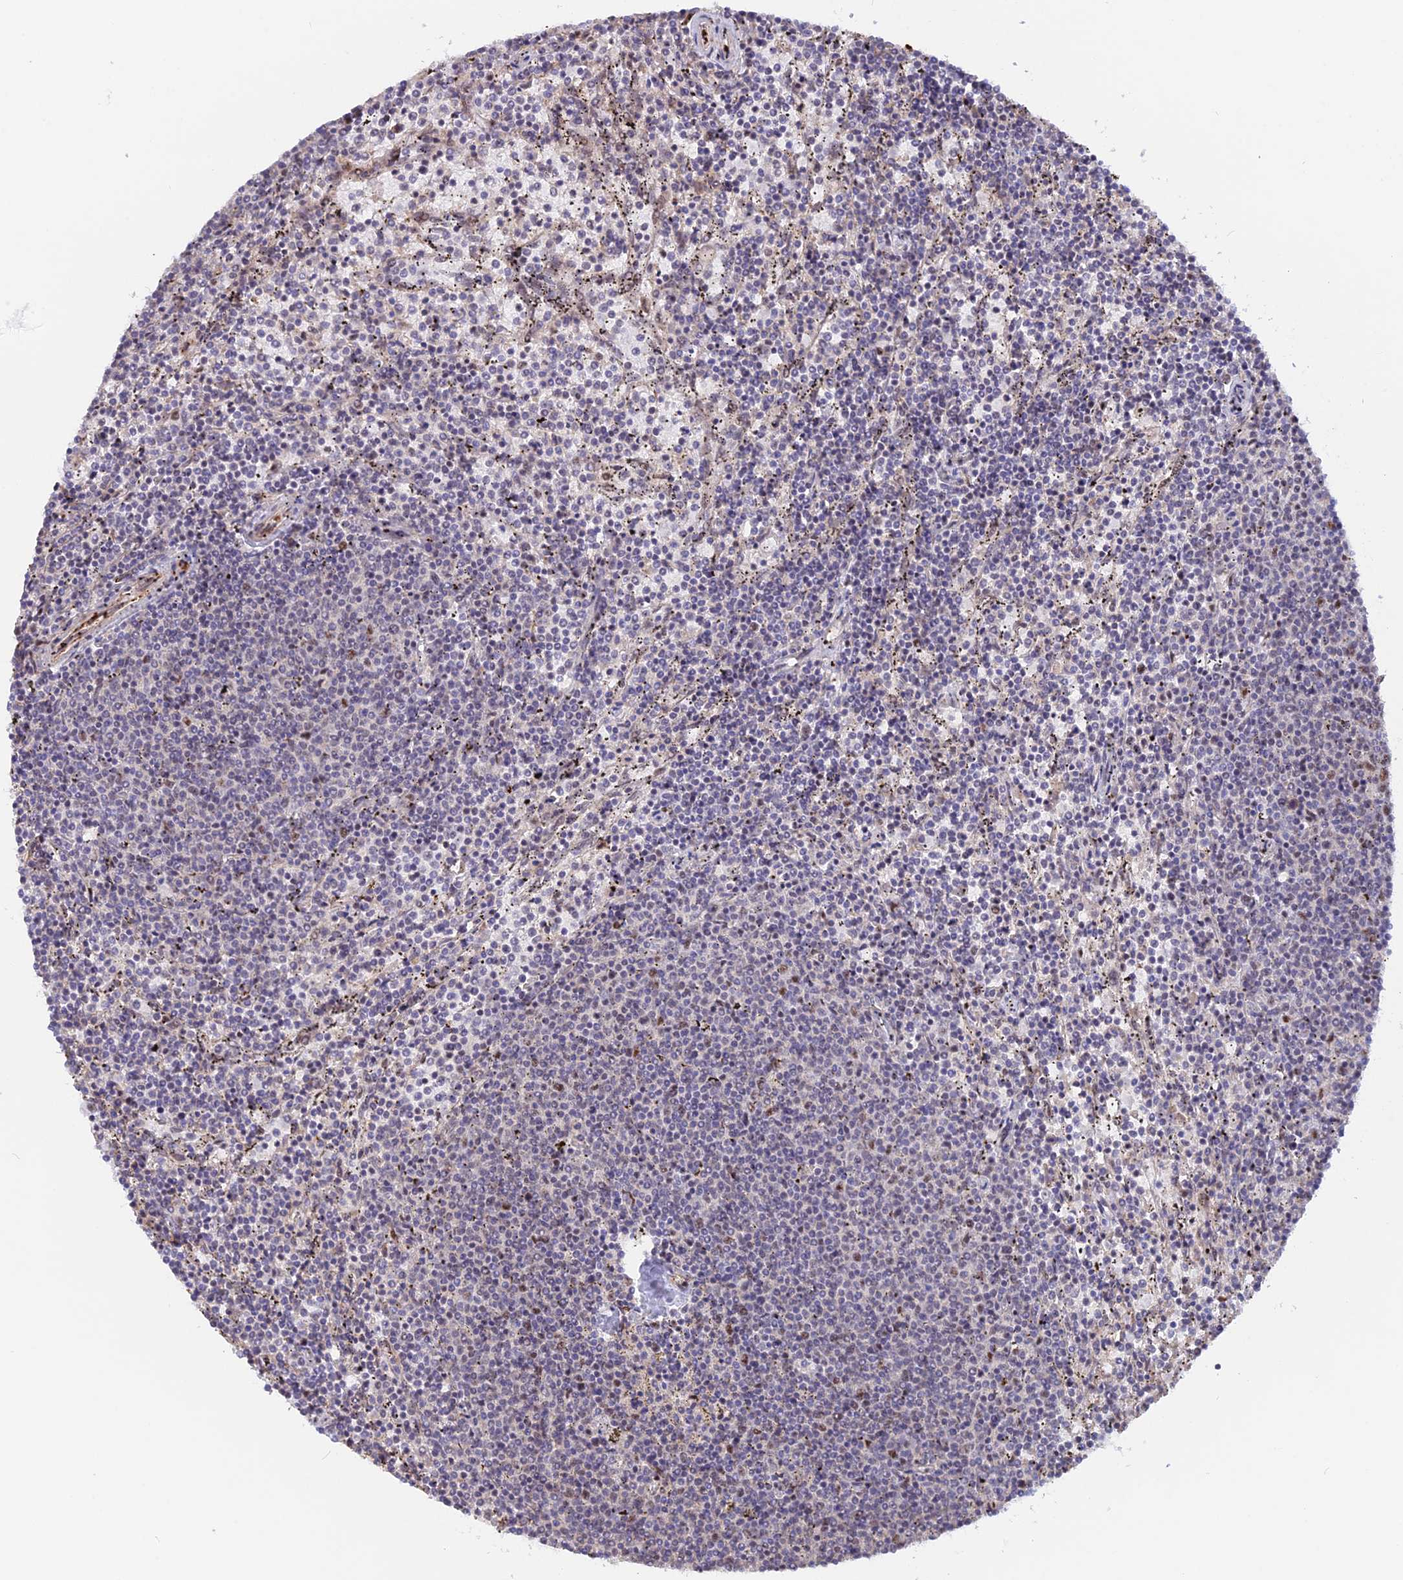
{"staining": {"intensity": "negative", "quantity": "none", "location": "none"}, "tissue": "lymphoma", "cell_type": "Tumor cells", "image_type": "cancer", "snomed": [{"axis": "morphology", "description": "Malignant lymphoma, non-Hodgkin's type, Low grade"}, {"axis": "topography", "description": "Spleen"}], "caption": "DAB (3,3'-diaminobenzidine) immunohistochemical staining of human lymphoma shows no significant staining in tumor cells.", "gene": "CCDC154", "patient": {"sex": "female", "age": 50}}